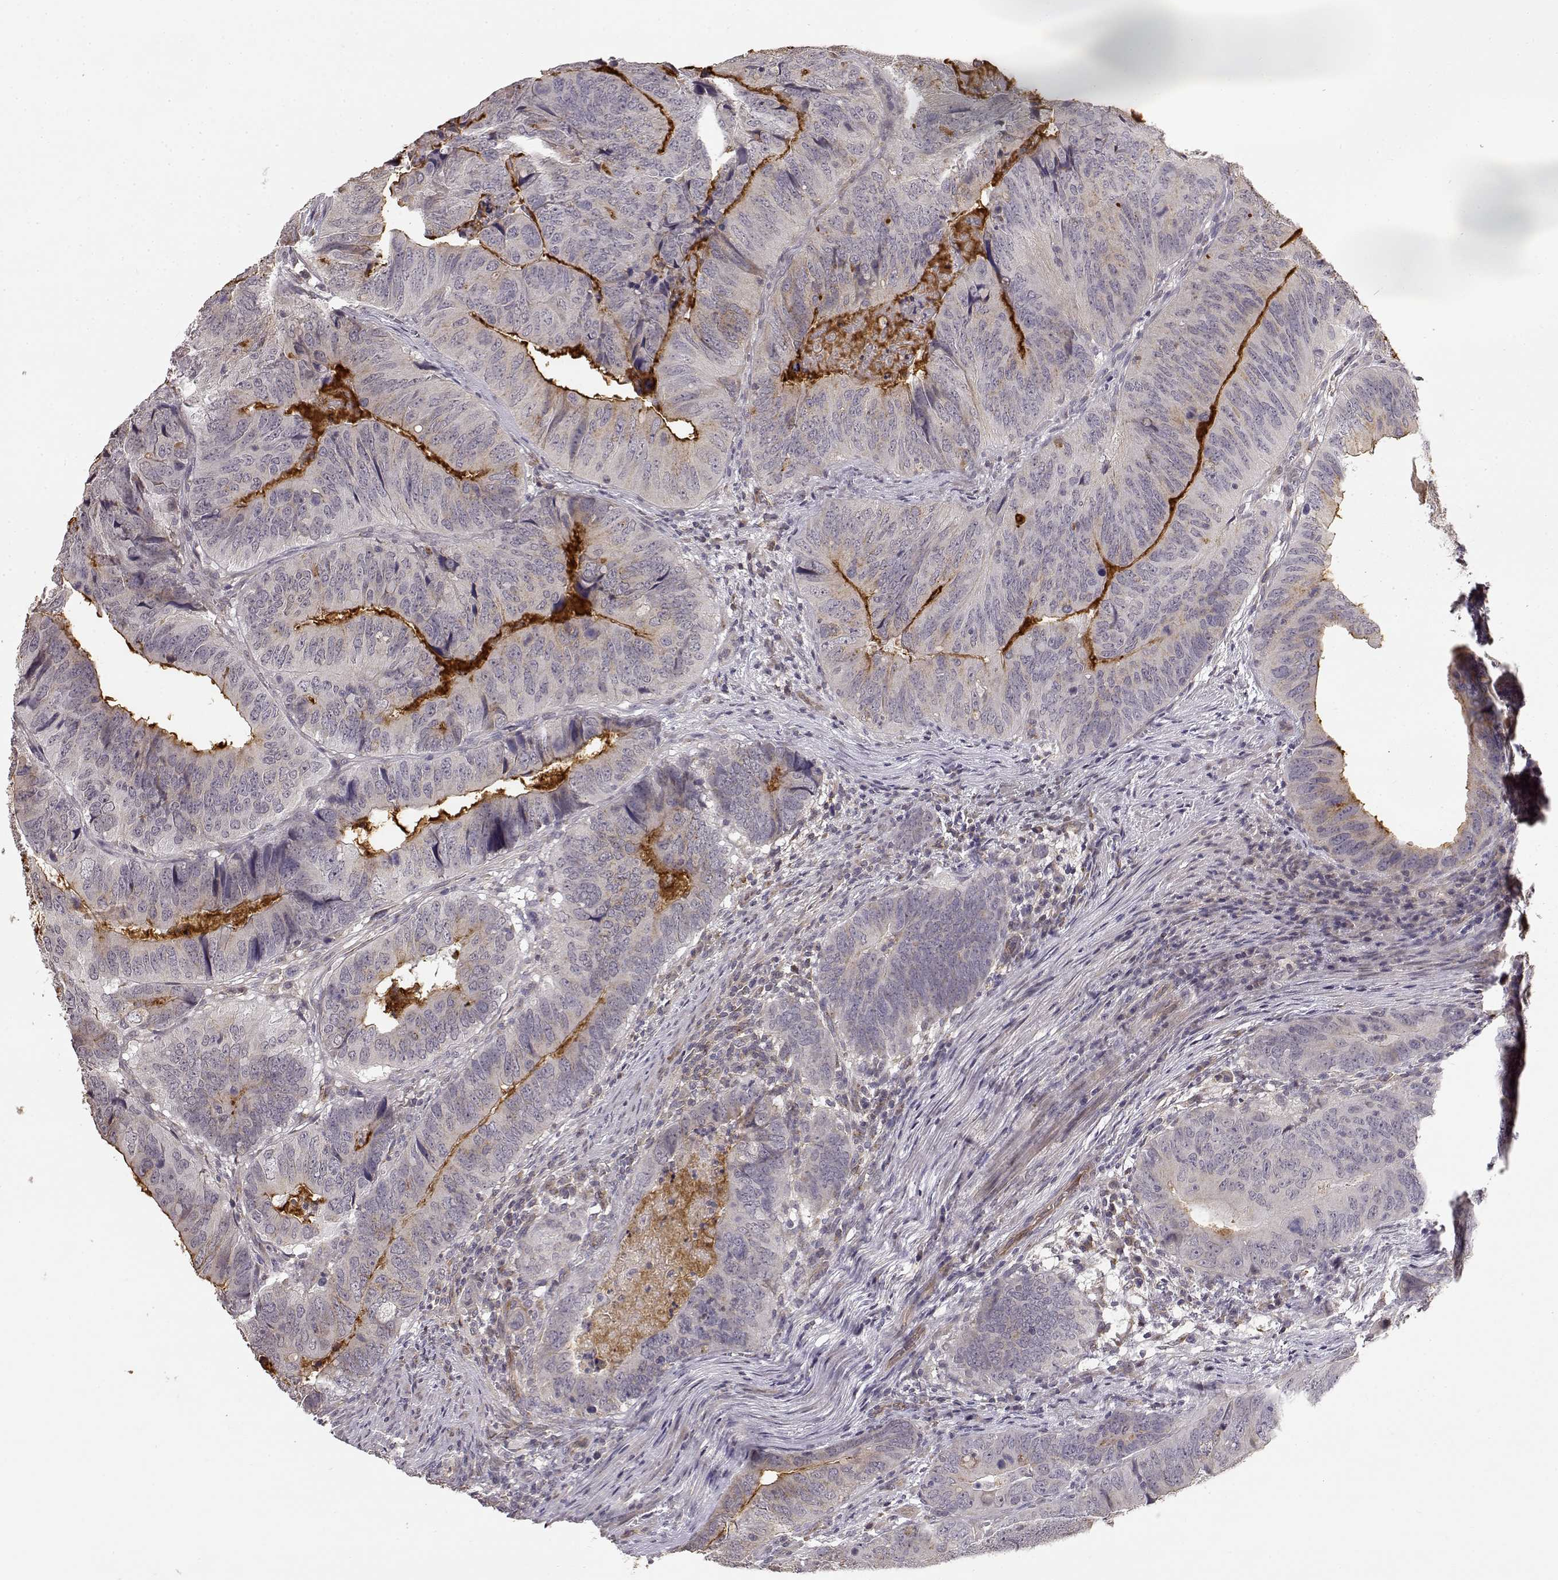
{"staining": {"intensity": "moderate", "quantity": "<25%", "location": "cytoplasmic/membranous"}, "tissue": "colorectal cancer", "cell_type": "Tumor cells", "image_type": "cancer", "snomed": [{"axis": "morphology", "description": "Adenocarcinoma, NOS"}, {"axis": "topography", "description": "Colon"}], "caption": "Tumor cells demonstrate low levels of moderate cytoplasmic/membranous expression in approximately <25% of cells in colorectal adenocarcinoma.", "gene": "IFITM1", "patient": {"sex": "male", "age": 79}}